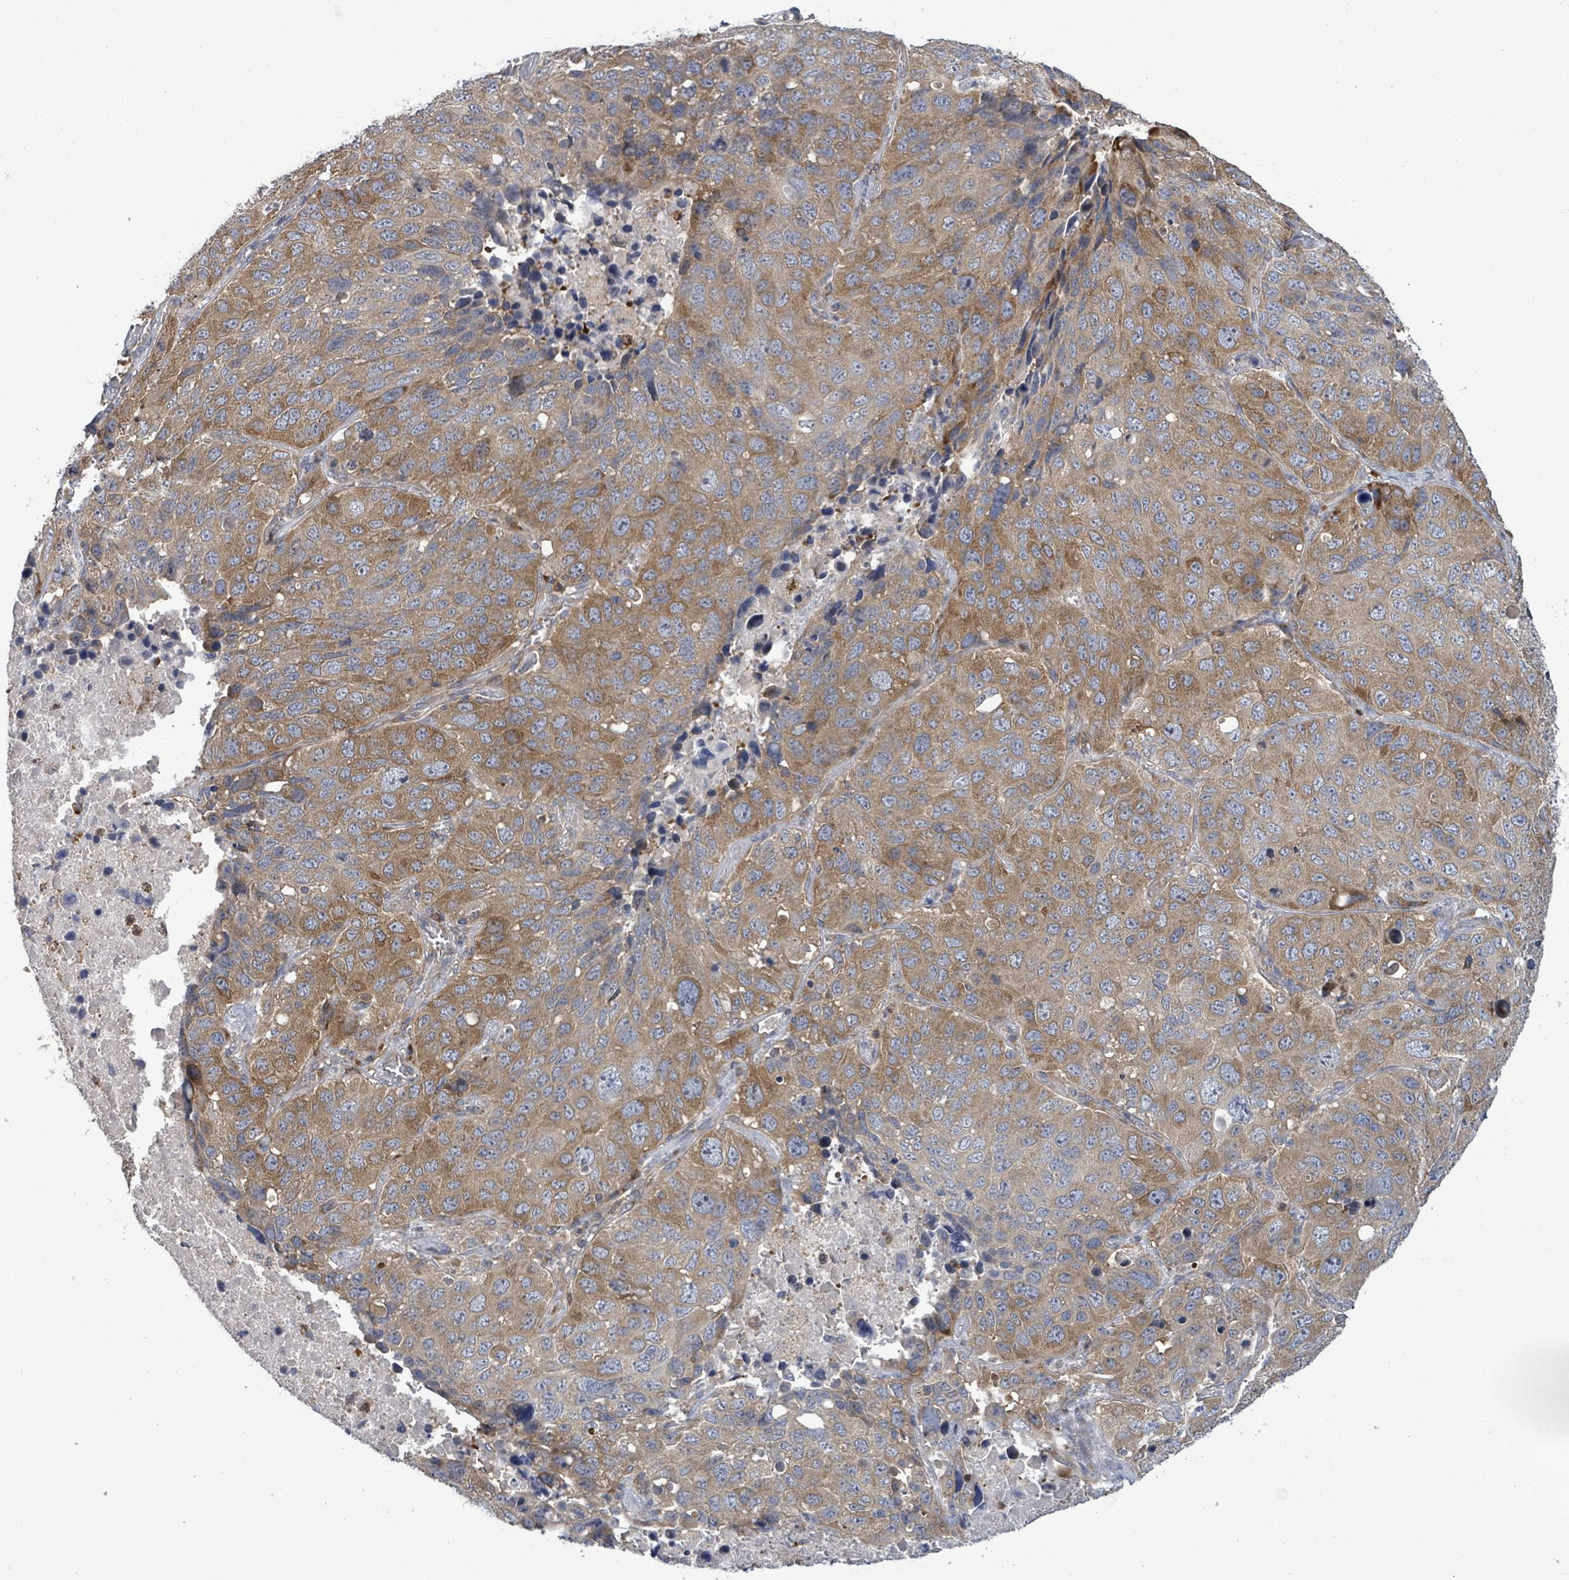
{"staining": {"intensity": "moderate", "quantity": "25%-75%", "location": "cytoplasmic/membranous"}, "tissue": "lung cancer", "cell_type": "Tumor cells", "image_type": "cancer", "snomed": [{"axis": "morphology", "description": "Squamous cell carcinoma, NOS"}, {"axis": "topography", "description": "Lung"}], "caption": "A medium amount of moderate cytoplasmic/membranous staining is seen in about 25%-75% of tumor cells in lung squamous cell carcinoma tissue. Immunohistochemistry stains the protein of interest in brown and the nuclei are stained blue.", "gene": "SERPINE3", "patient": {"sex": "male", "age": 60}}